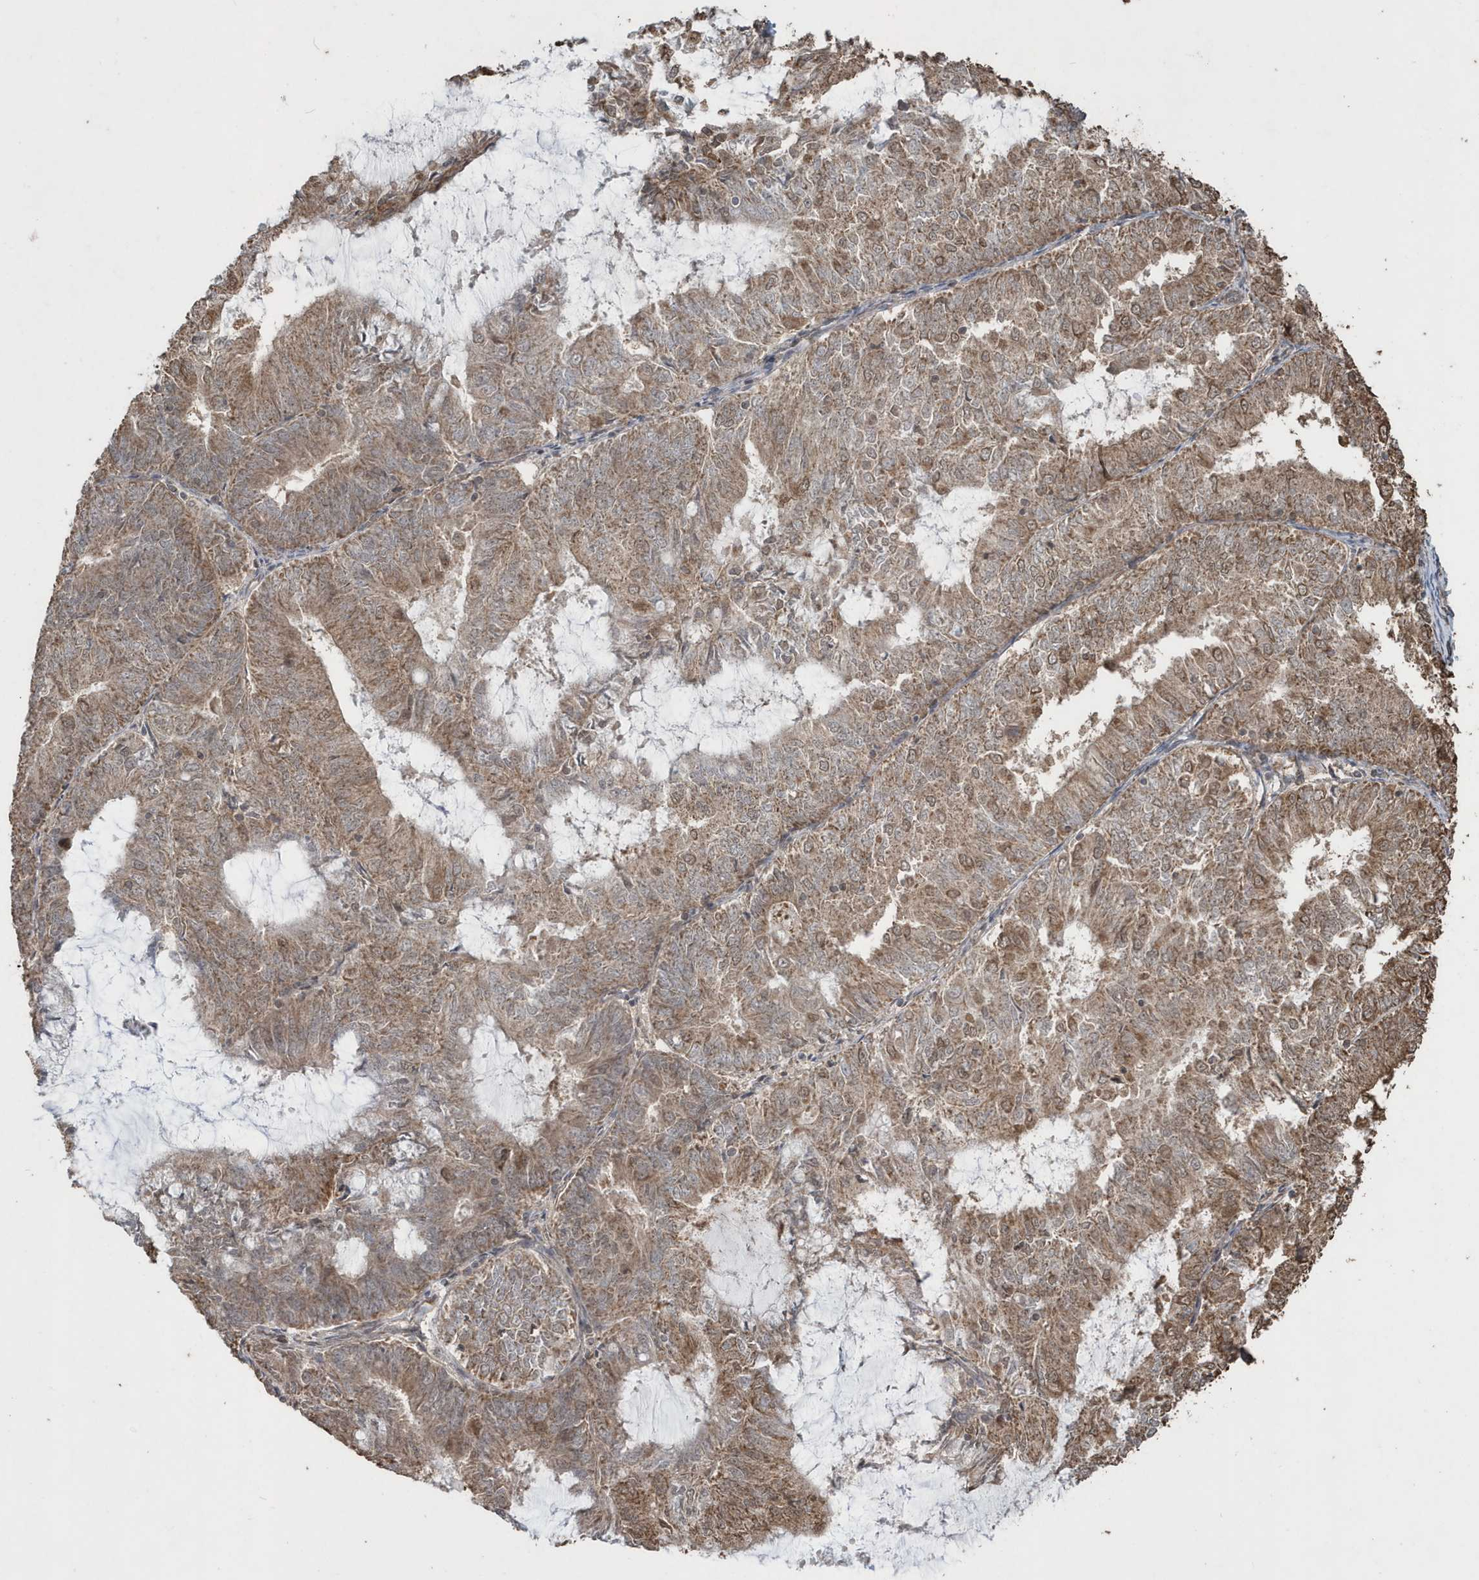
{"staining": {"intensity": "moderate", "quantity": ">75%", "location": "cytoplasmic/membranous"}, "tissue": "endometrial cancer", "cell_type": "Tumor cells", "image_type": "cancer", "snomed": [{"axis": "morphology", "description": "Adenocarcinoma, NOS"}, {"axis": "topography", "description": "Endometrium"}], "caption": "Human endometrial cancer (adenocarcinoma) stained for a protein (brown) shows moderate cytoplasmic/membranous positive staining in approximately >75% of tumor cells.", "gene": "PAXBP1", "patient": {"sex": "female", "age": 57}}